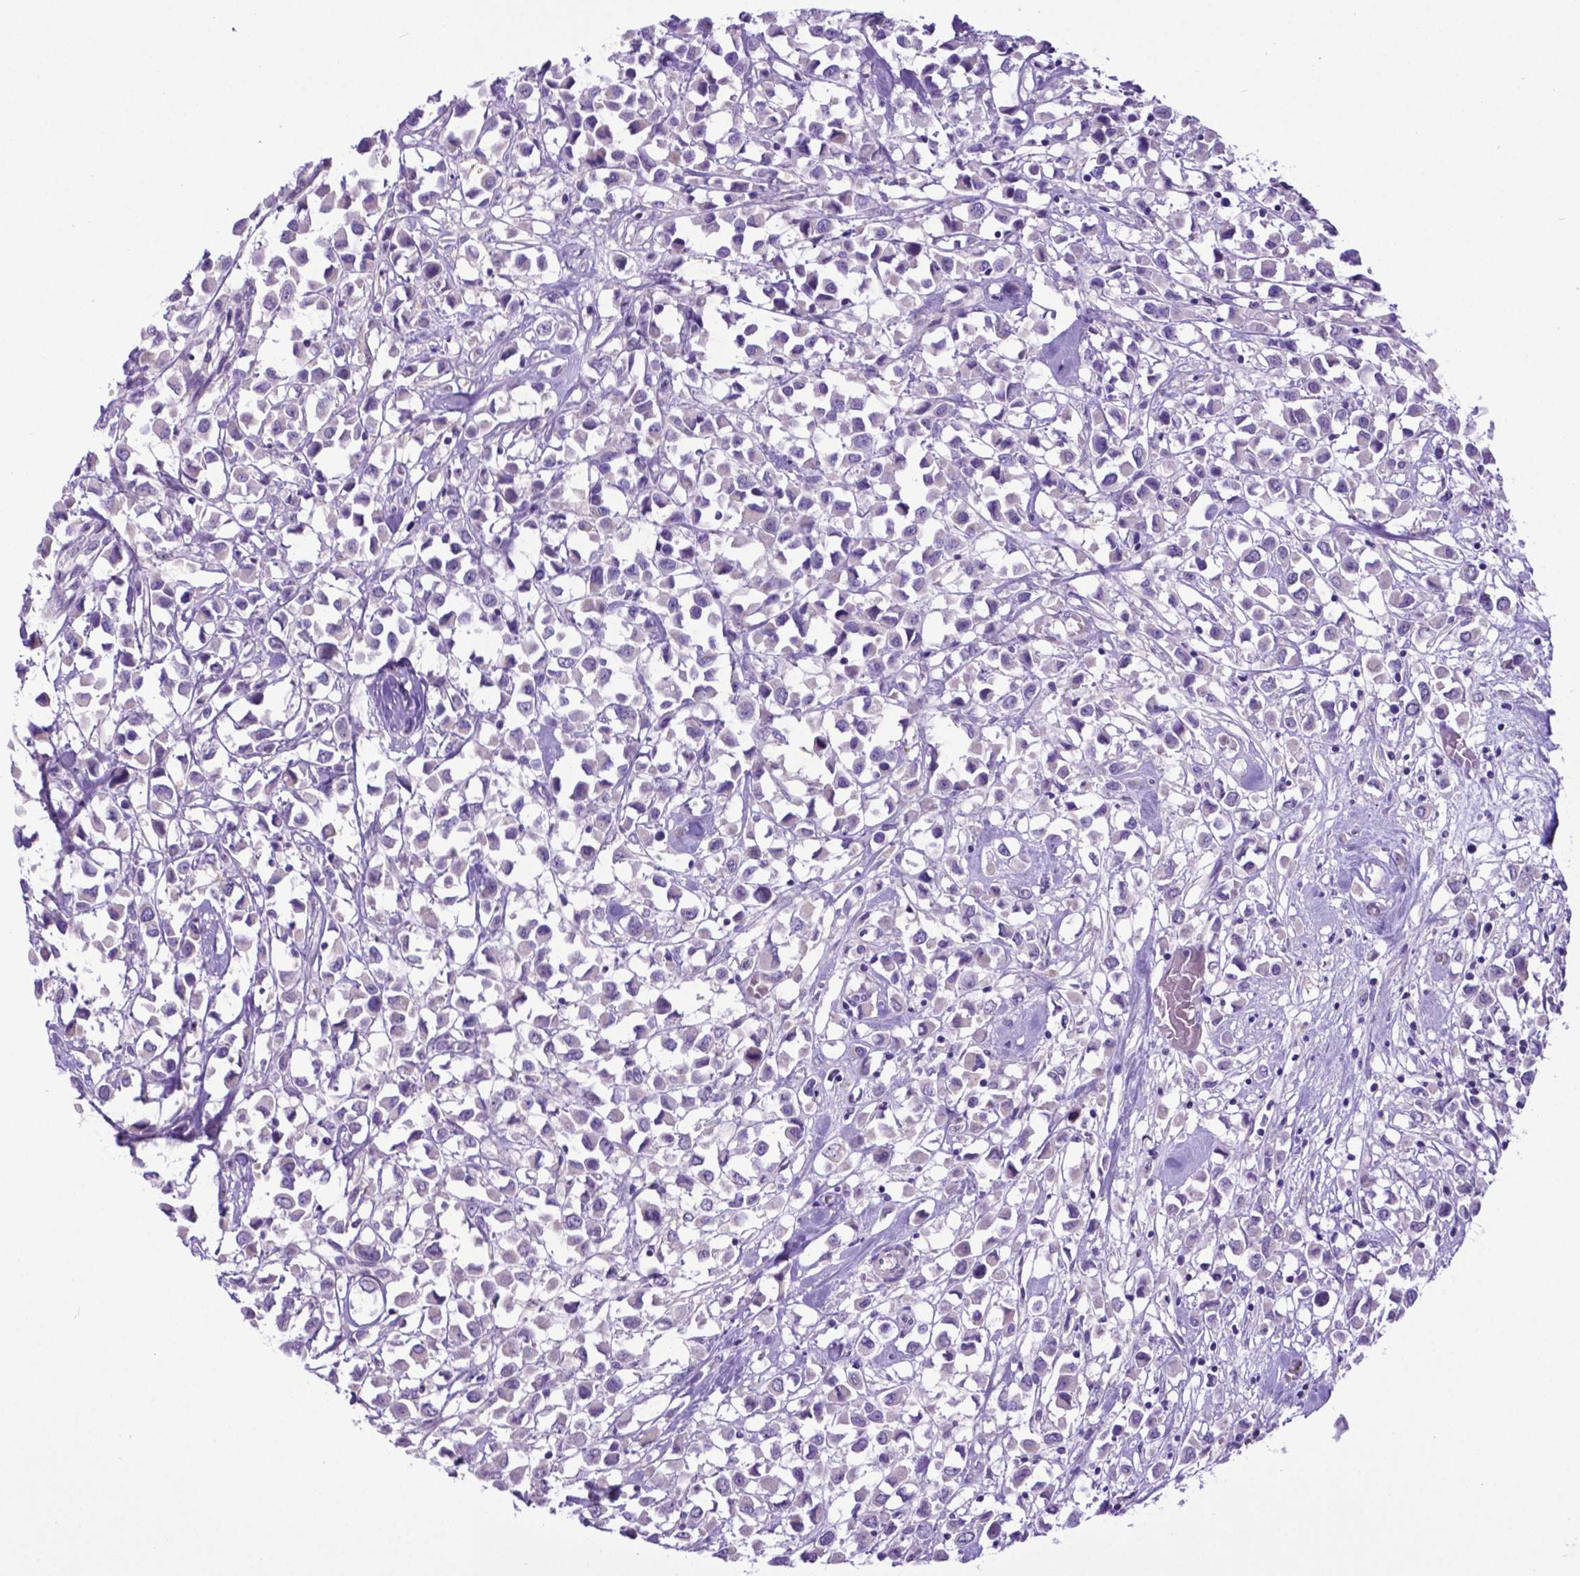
{"staining": {"intensity": "negative", "quantity": "none", "location": "none"}, "tissue": "breast cancer", "cell_type": "Tumor cells", "image_type": "cancer", "snomed": [{"axis": "morphology", "description": "Duct carcinoma"}, {"axis": "topography", "description": "Breast"}], "caption": "Breast invasive ductal carcinoma was stained to show a protein in brown. There is no significant expression in tumor cells.", "gene": "ADRA2B", "patient": {"sex": "female", "age": 61}}